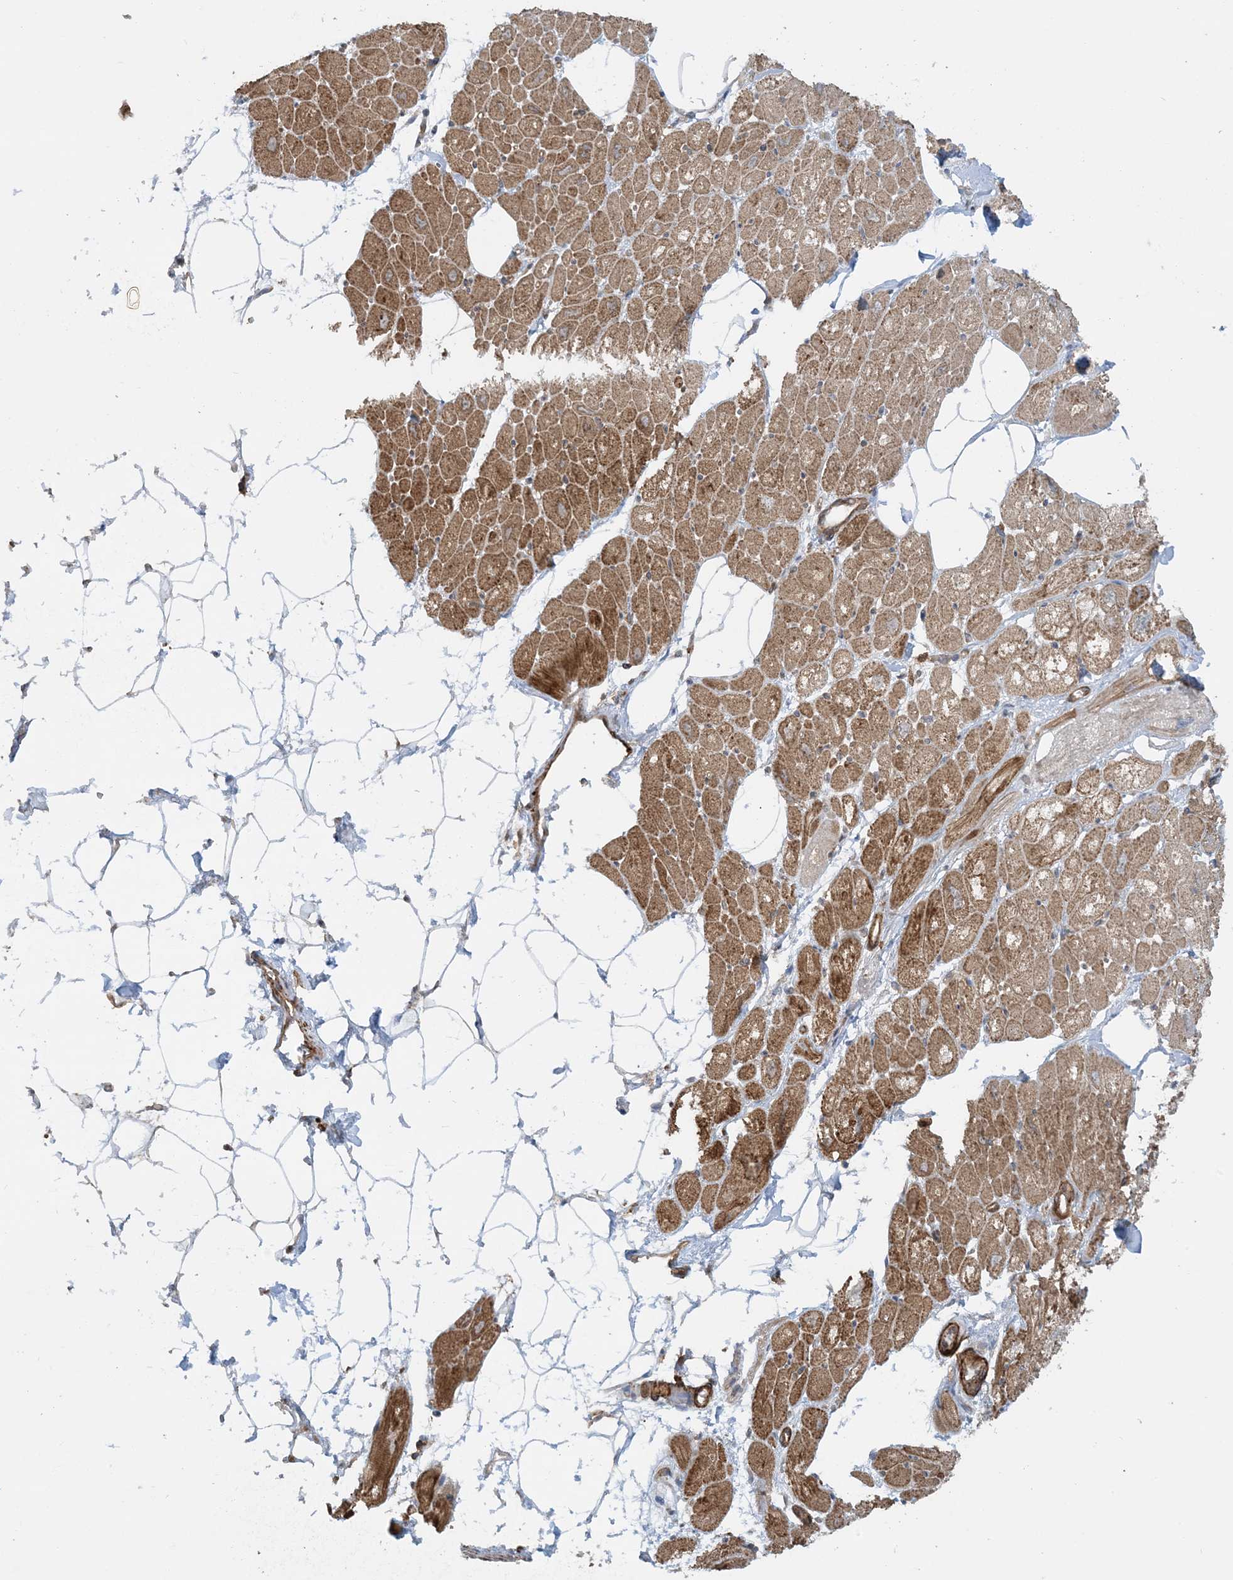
{"staining": {"intensity": "moderate", "quantity": ">75%", "location": "cytoplasmic/membranous"}, "tissue": "heart muscle", "cell_type": "Cardiomyocytes", "image_type": "normal", "snomed": [{"axis": "morphology", "description": "Normal tissue, NOS"}, {"axis": "topography", "description": "Heart"}], "caption": "Immunohistochemical staining of normal heart muscle exhibits medium levels of moderate cytoplasmic/membranous positivity in approximately >75% of cardiomyocytes. The staining was performed using DAB to visualize the protein expression in brown, while the nuclei were stained in blue with hematoxylin (Magnification: 20x).", "gene": "STAM2", "patient": {"sex": "male", "age": 50}}